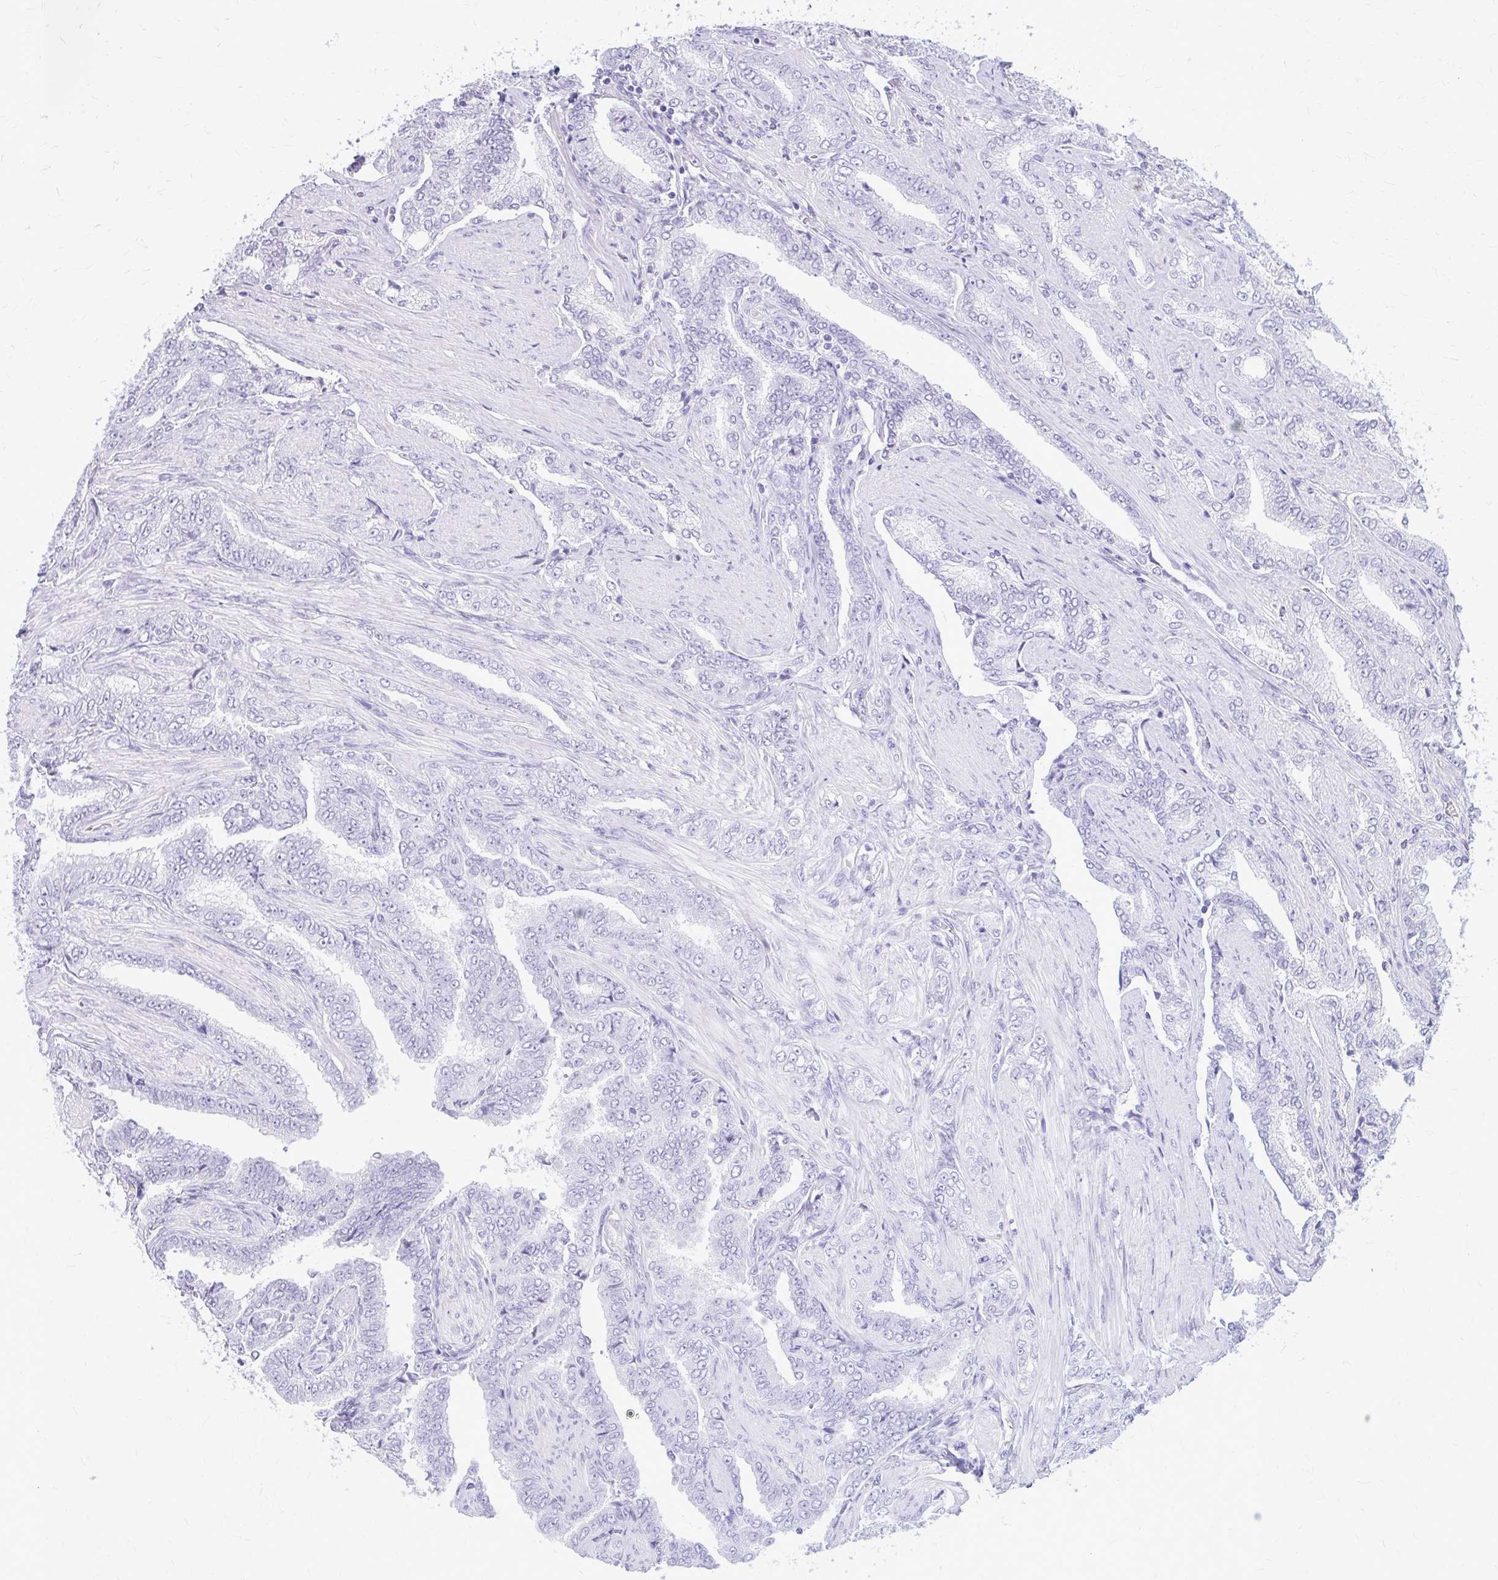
{"staining": {"intensity": "negative", "quantity": "none", "location": "none"}, "tissue": "prostate cancer", "cell_type": "Tumor cells", "image_type": "cancer", "snomed": [{"axis": "morphology", "description": "Adenocarcinoma, High grade"}, {"axis": "topography", "description": "Prostate"}], "caption": "Immunohistochemistry of human prostate cancer (high-grade adenocarcinoma) reveals no positivity in tumor cells.", "gene": "KLHDC7A", "patient": {"sex": "male", "age": 72}}